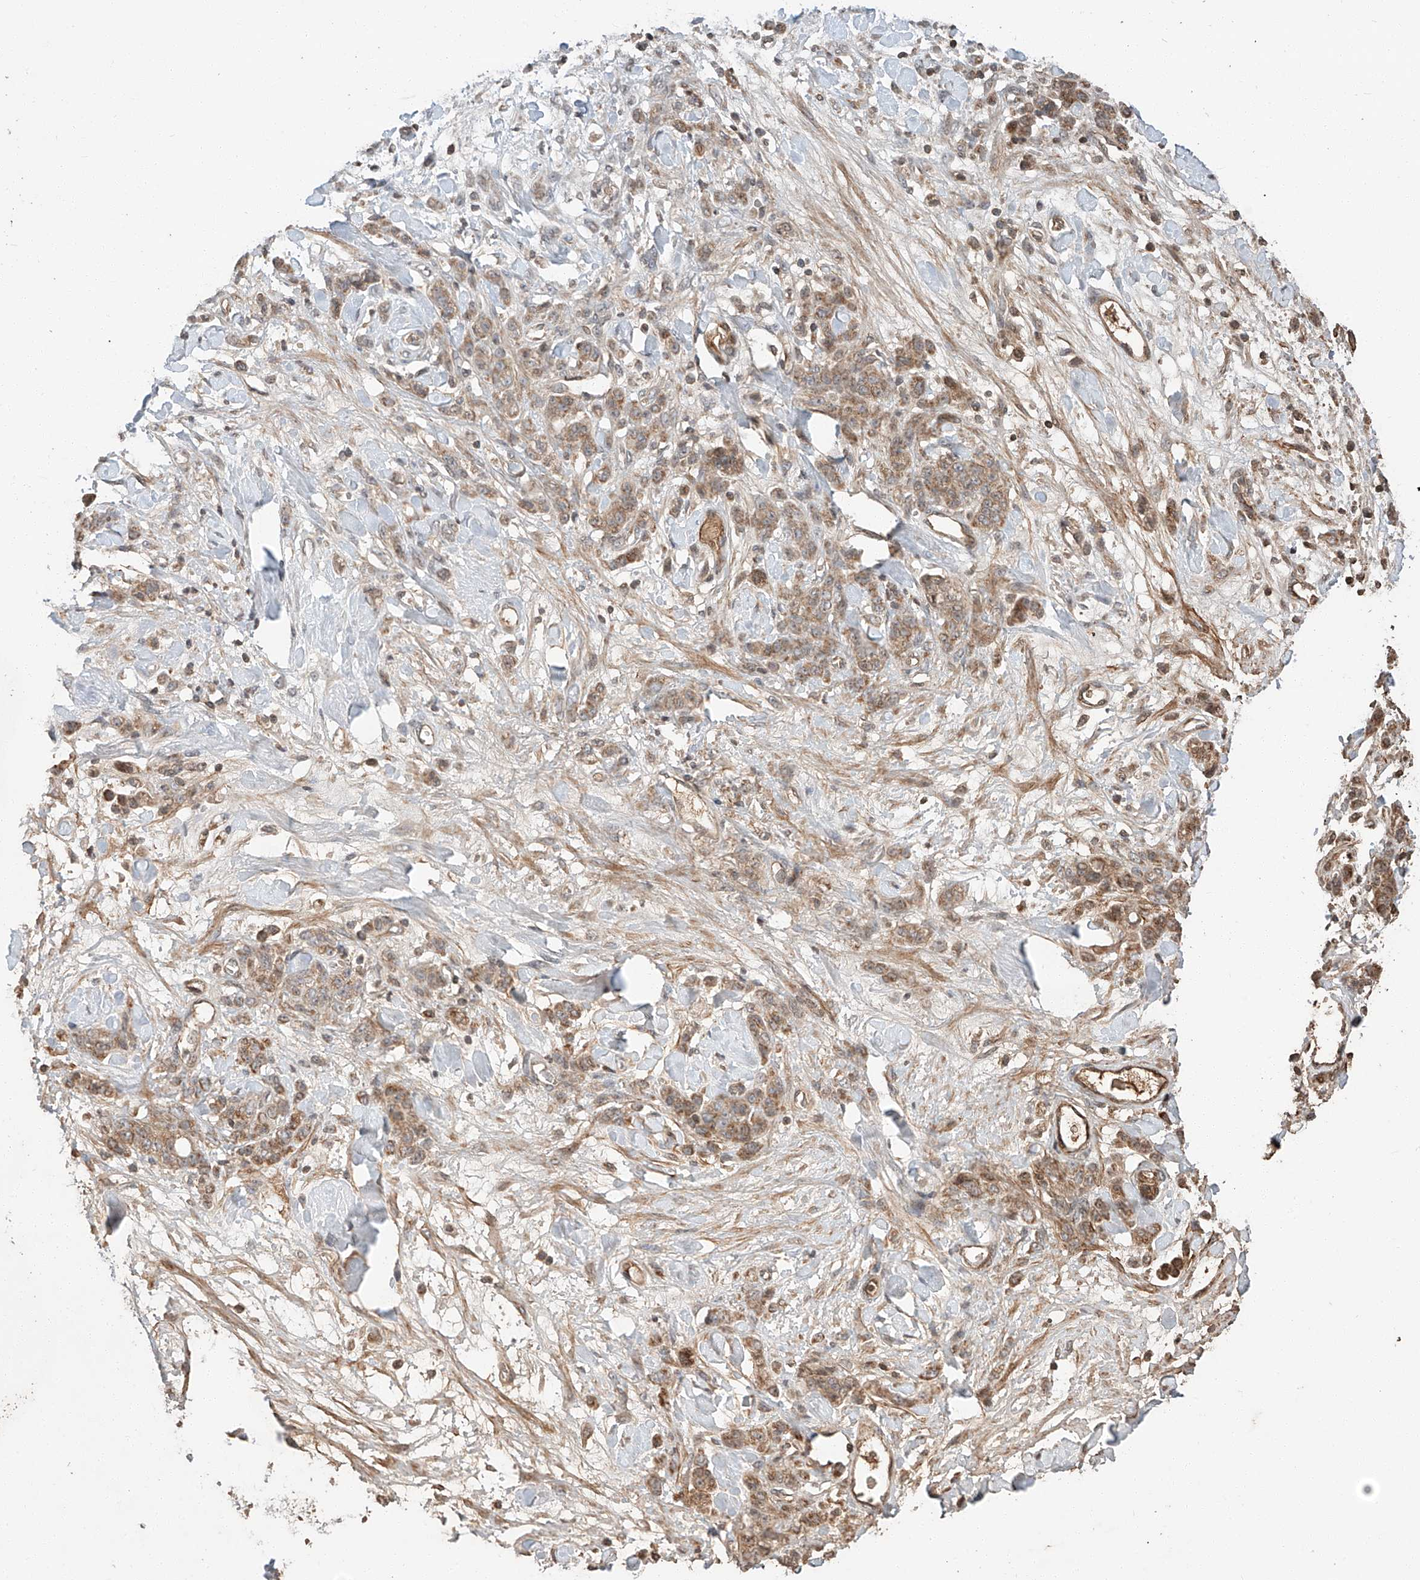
{"staining": {"intensity": "moderate", "quantity": "25%-75%", "location": "cytoplasmic/membranous"}, "tissue": "stomach cancer", "cell_type": "Tumor cells", "image_type": "cancer", "snomed": [{"axis": "morphology", "description": "Normal tissue, NOS"}, {"axis": "morphology", "description": "Adenocarcinoma, NOS"}, {"axis": "topography", "description": "Stomach"}], "caption": "Moderate cytoplasmic/membranous protein staining is identified in approximately 25%-75% of tumor cells in stomach cancer. (brown staining indicates protein expression, while blue staining denotes nuclei).", "gene": "ARHGAP33", "patient": {"sex": "male", "age": 82}}